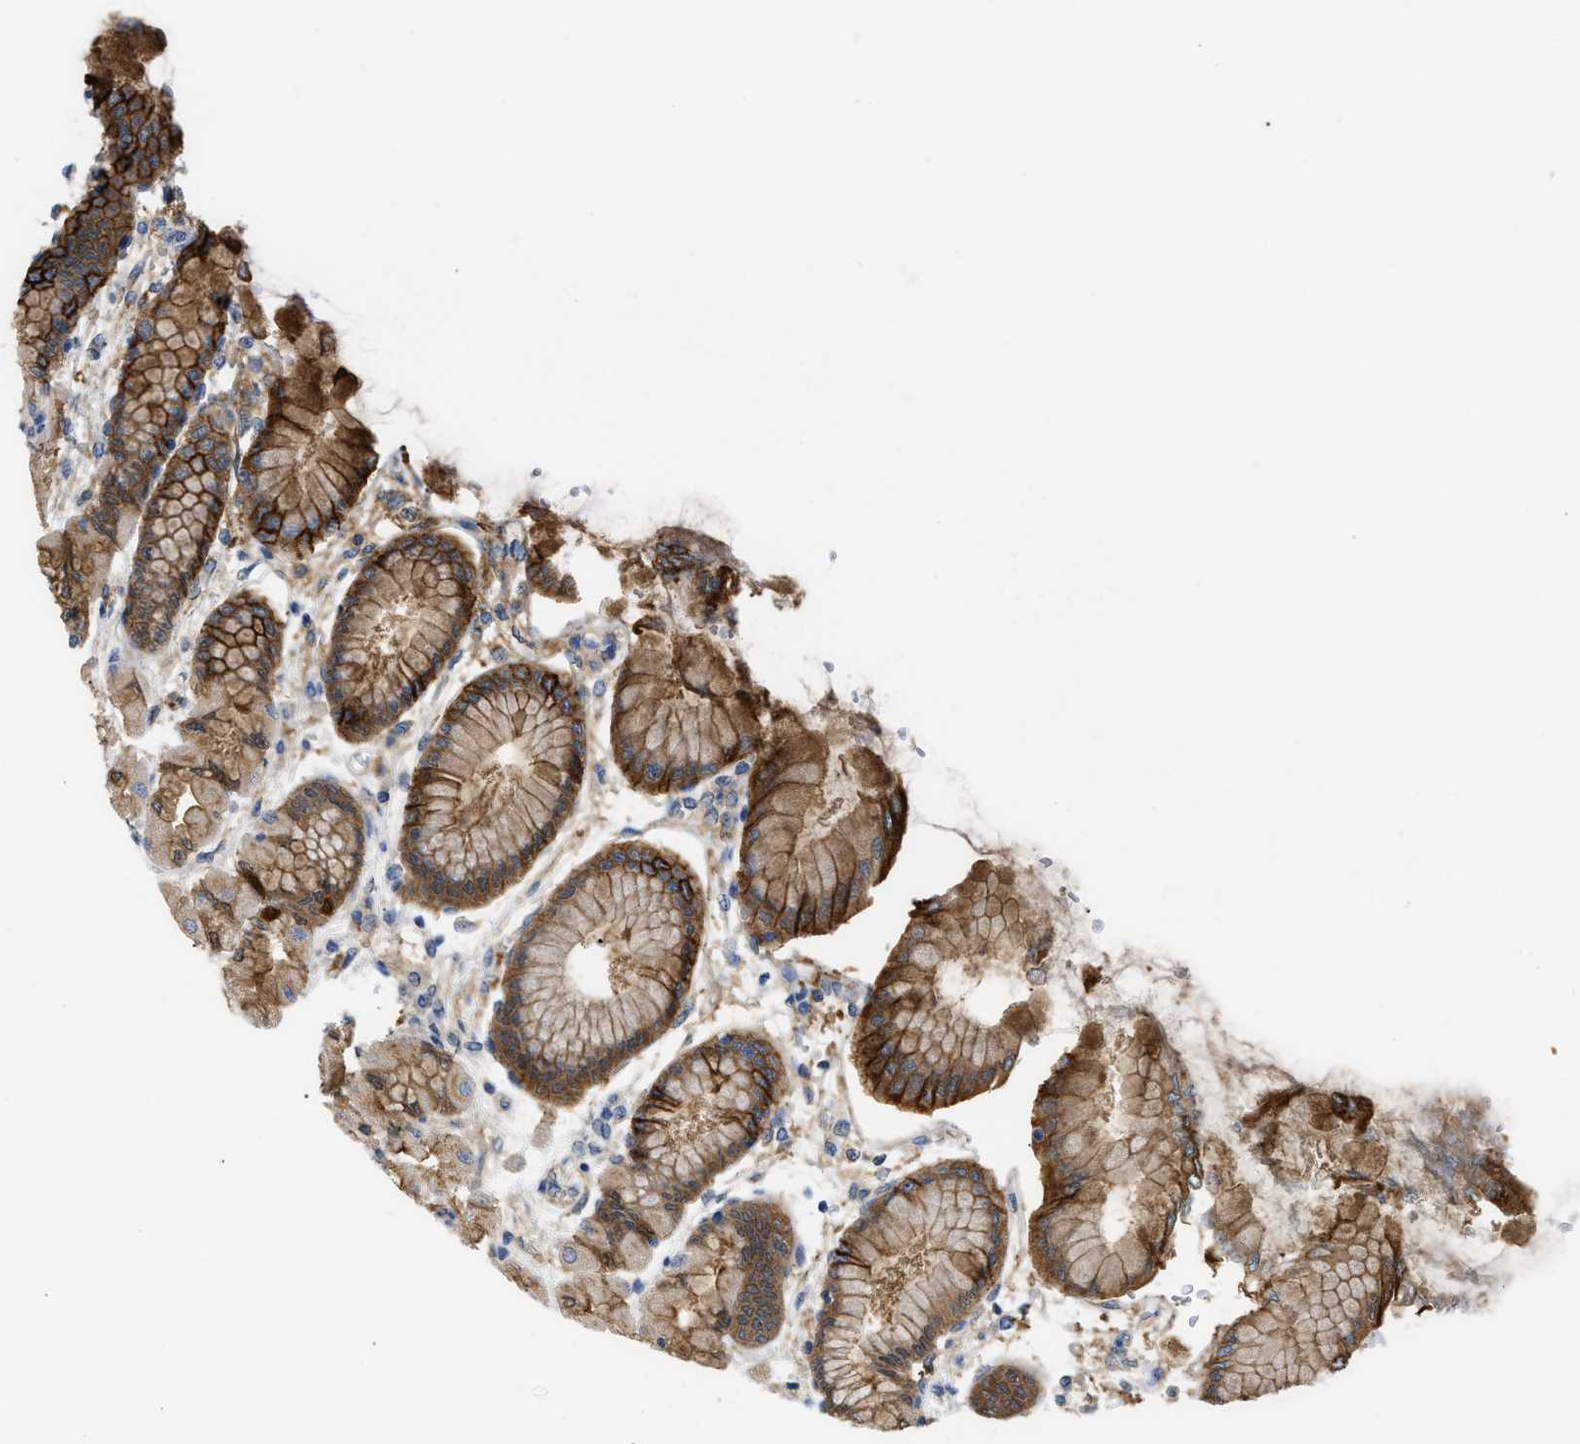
{"staining": {"intensity": "strong", "quantity": "25%-75%", "location": "cytoplasmic/membranous"}, "tissue": "stomach", "cell_type": "Glandular cells", "image_type": "normal", "snomed": [{"axis": "morphology", "description": "Normal tissue, NOS"}, {"axis": "topography", "description": "Stomach, upper"}], "caption": "Immunohistochemical staining of normal human stomach exhibits strong cytoplasmic/membranous protein expression in approximately 25%-75% of glandular cells. Nuclei are stained in blue.", "gene": "ANXA4", "patient": {"sex": "female", "age": 56}}